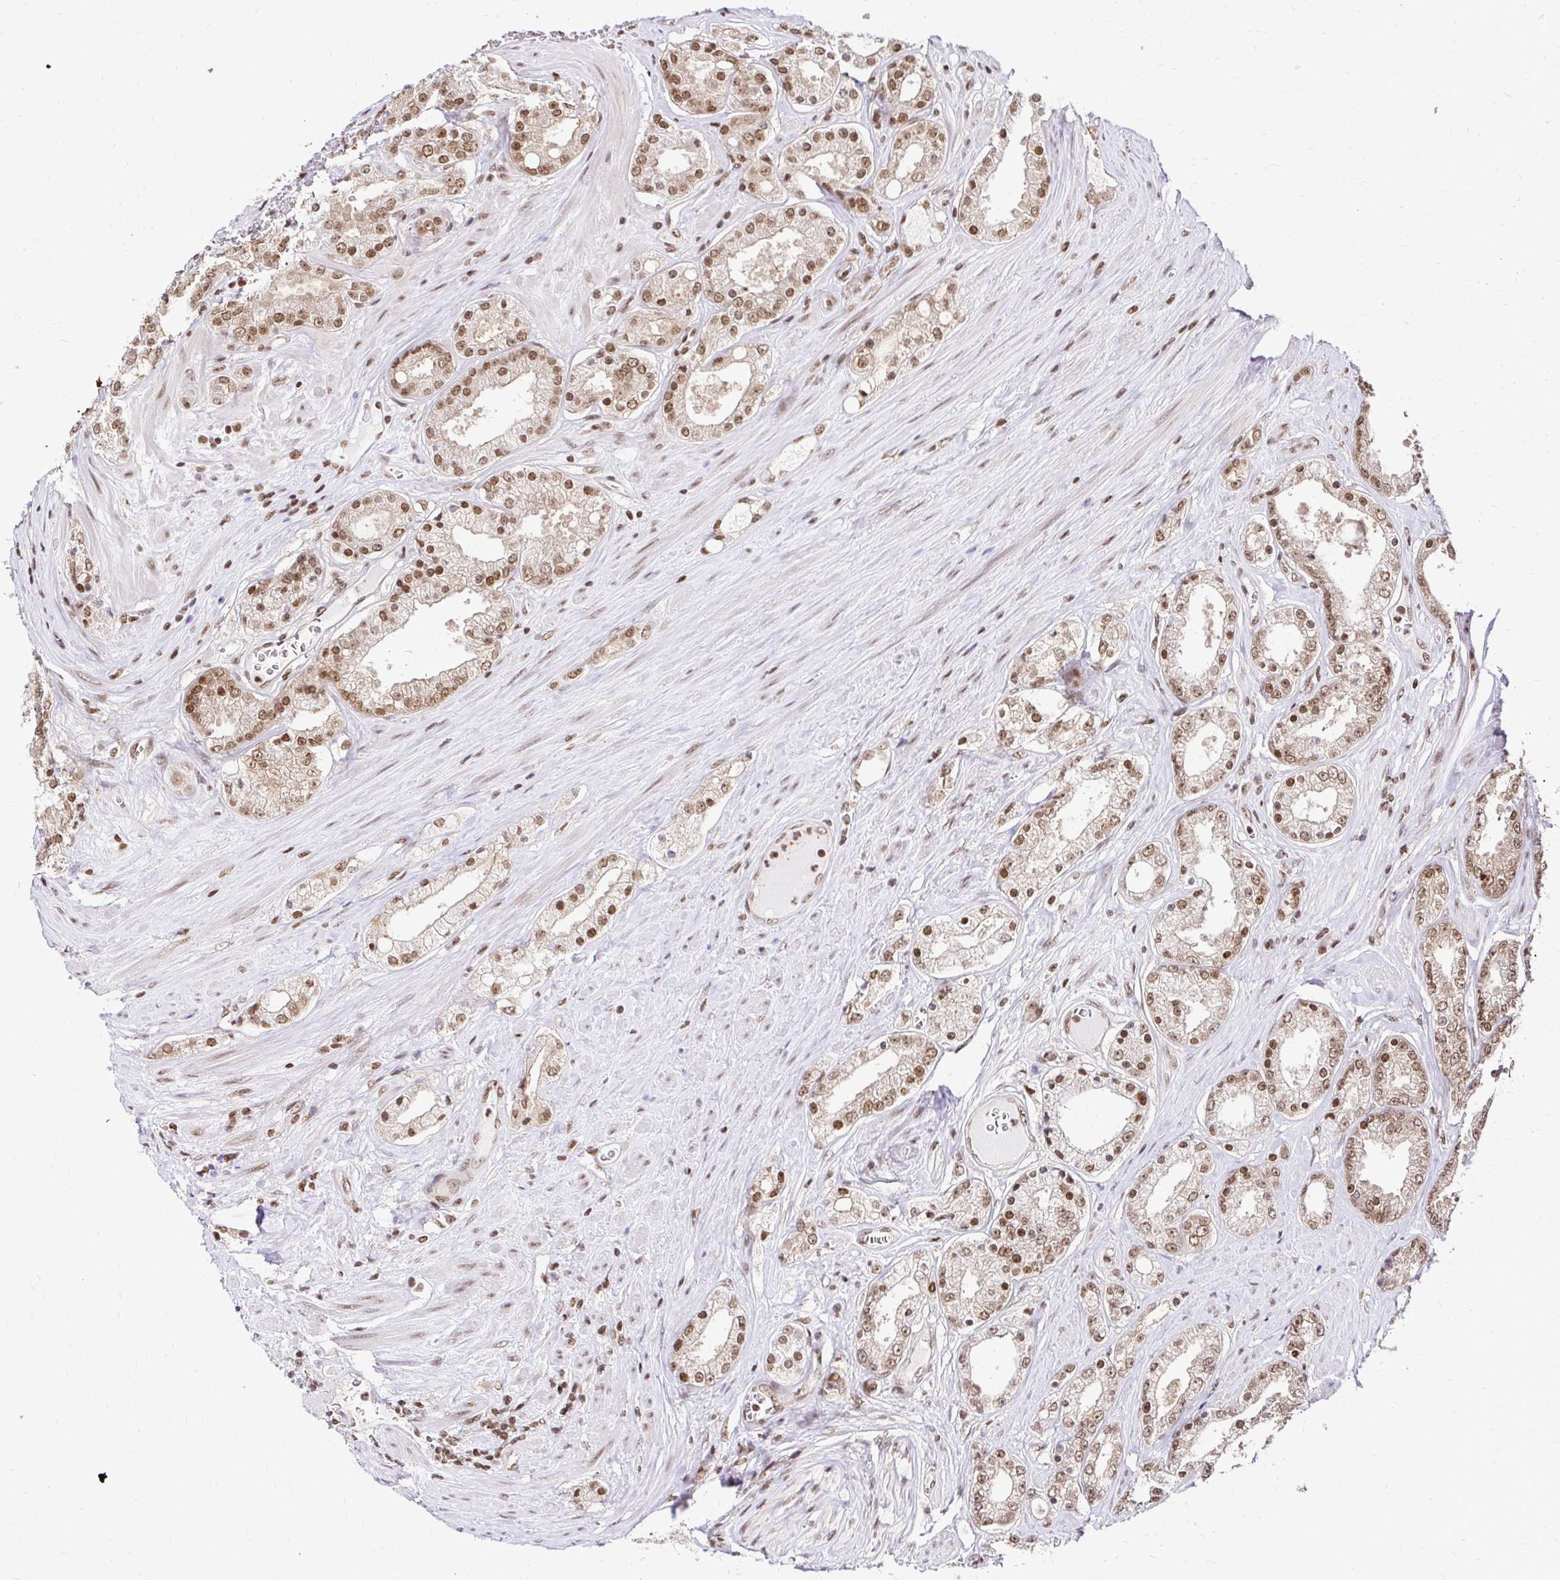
{"staining": {"intensity": "moderate", "quantity": "25%-75%", "location": "nuclear"}, "tissue": "prostate cancer", "cell_type": "Tumor cells", "image_type": "cancer", "snomed": [{"axis": "morphology", "description": "Adenocarcinoma, High grade"}, {"axis": "topography", "description": "Prostate"}], "caption": "High-grade adenocarcinoma (prostate) stained for a protein (brown) displays moderate nuclear positive expression in approximately 25%-75% of tumor cells.", "gene": "GLYR1", "patient": {"sex": "male", "age": 66}}